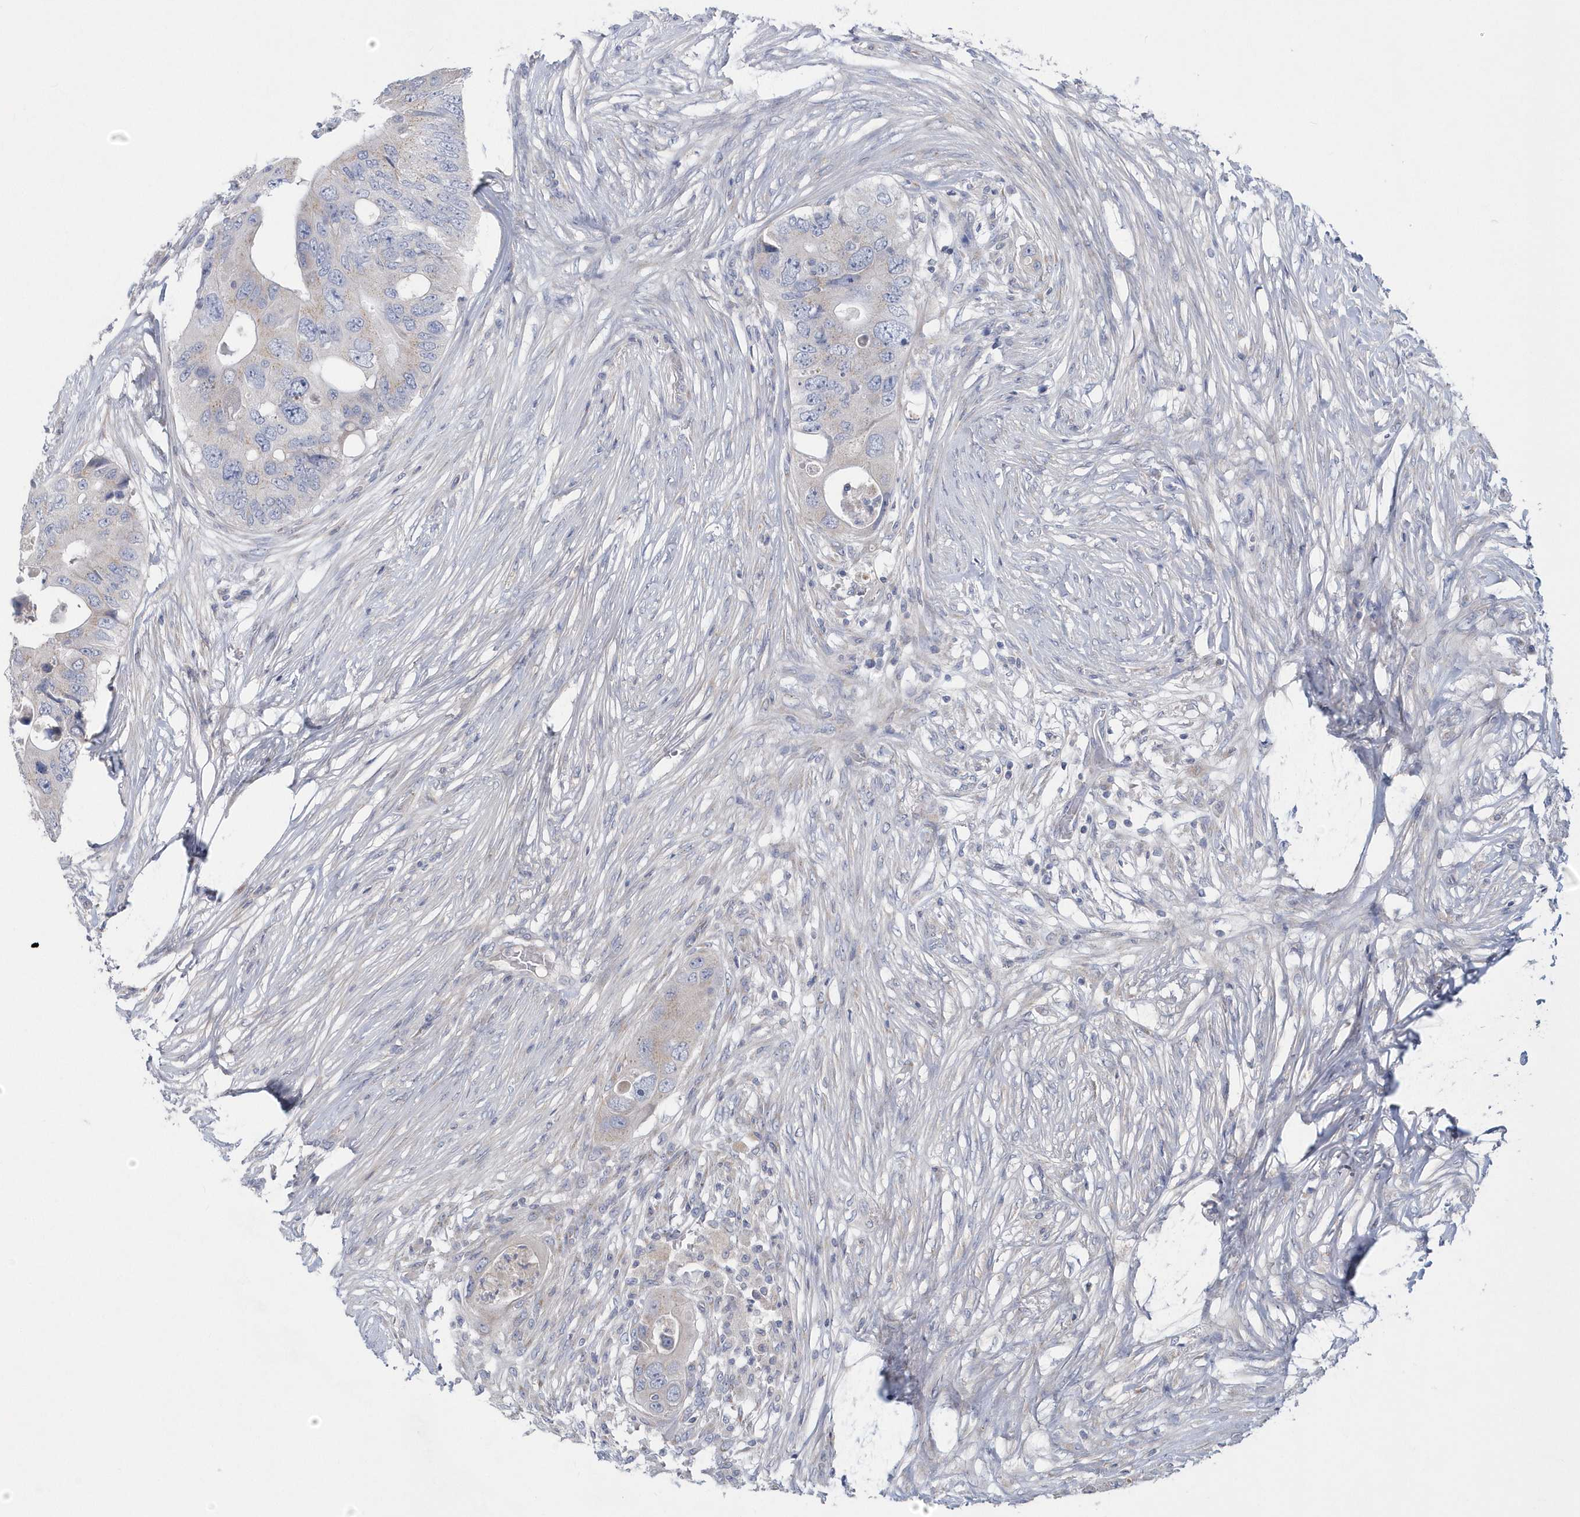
{"staining": {"intensity": "negative", "quantity": "none", "location": "none"}, "tissue": "colorectal cancer", "cell_type": "Tumor cells", "image_type": "cancer", "snomed": [{"axis": "morphology", "description": "Adenocarcinoma, NOS"}, {"axis": "topography", "description": "Colon"}], "caption": "Immunohistochemistry of human colorectal adenocarcinoma demonstrates no expression in tumor cells.", "gene": "SPATA18", "patient": {"sex": "male", "age": 71}}